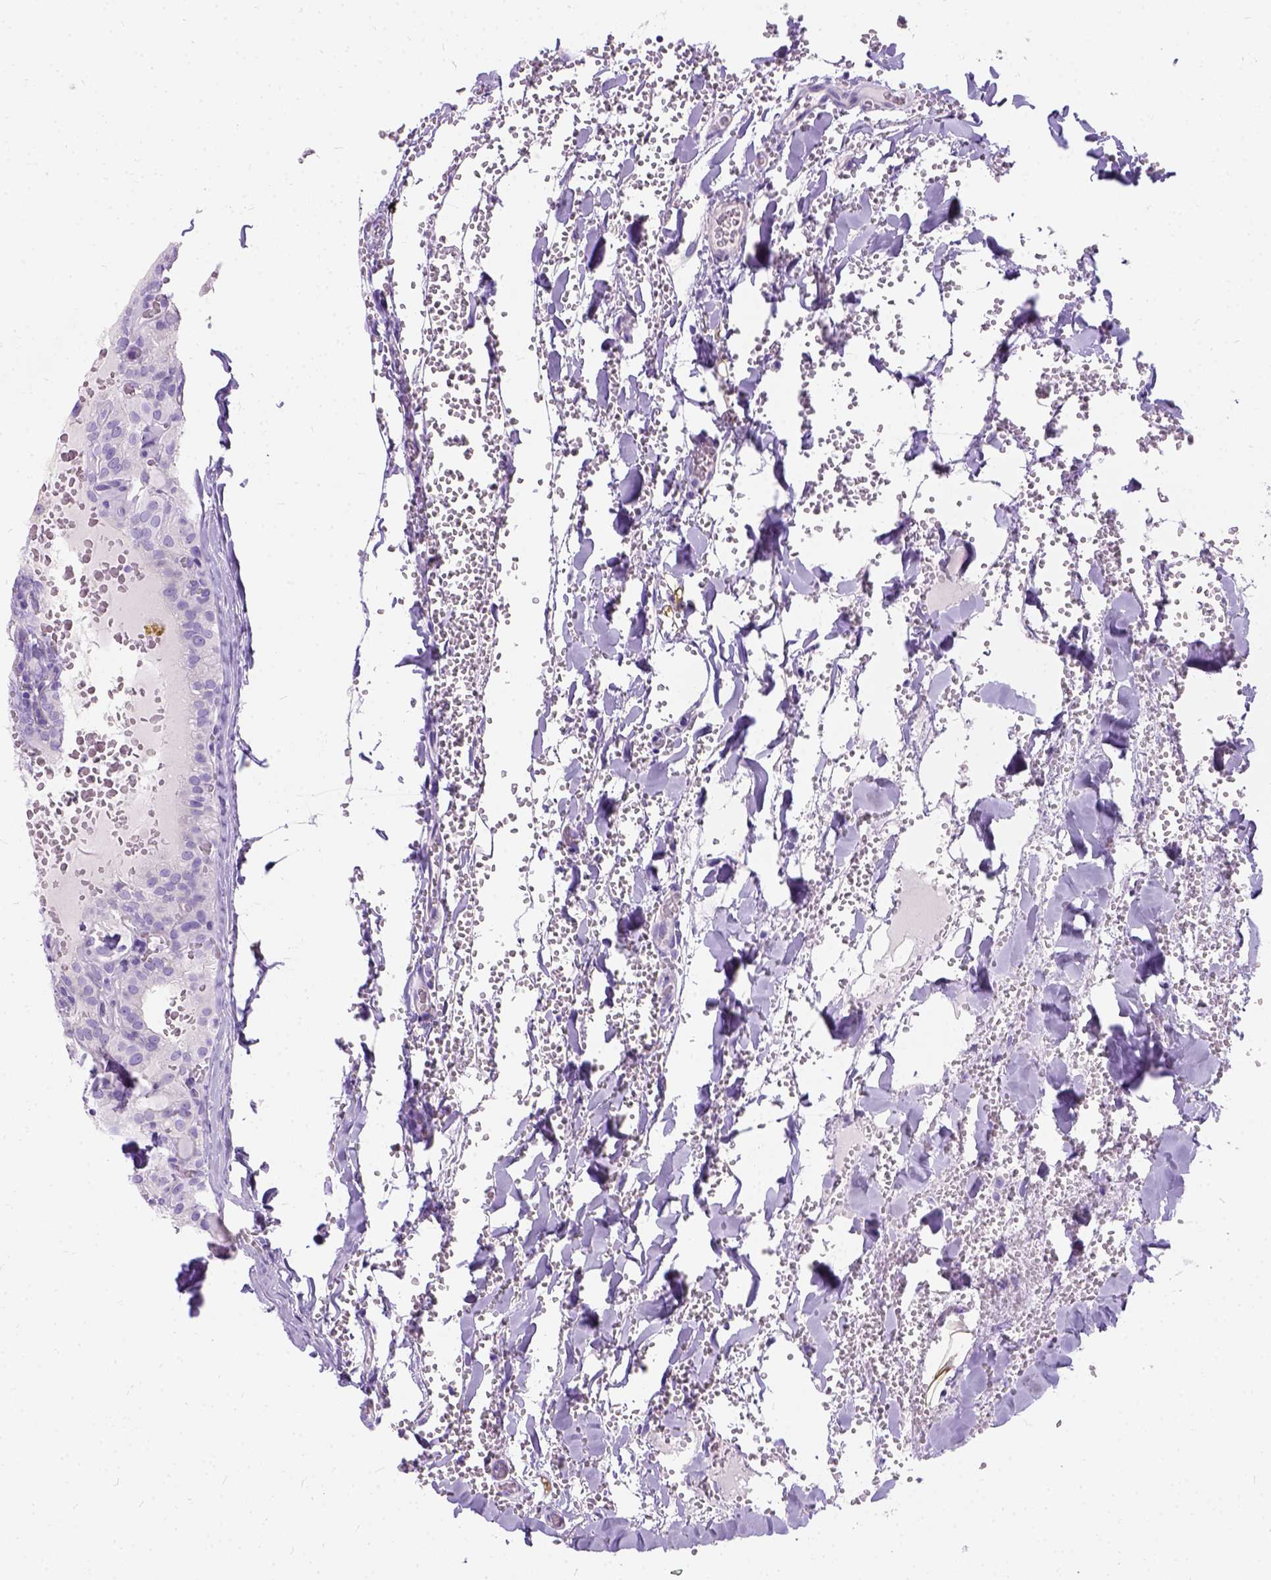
{"staining": {"intensity": "negative", "quantity": "none", "location": "none"}, "tissue": "thyroid cancer", "cell_type": "Tumor cells", "image_type": "cancer", "snomed": [{"axis": "morphology", "description": "Papillary adenocarcinoma, NOS"}, {"axis": "topography", "description": "Thyroid gland"}], "caption": "Tumor cells show no significant staining in thyroid cancer (papillary adenocarcinoma).", "gene": "C7orf57", "patient": {"sex": "male", "age": 20}}